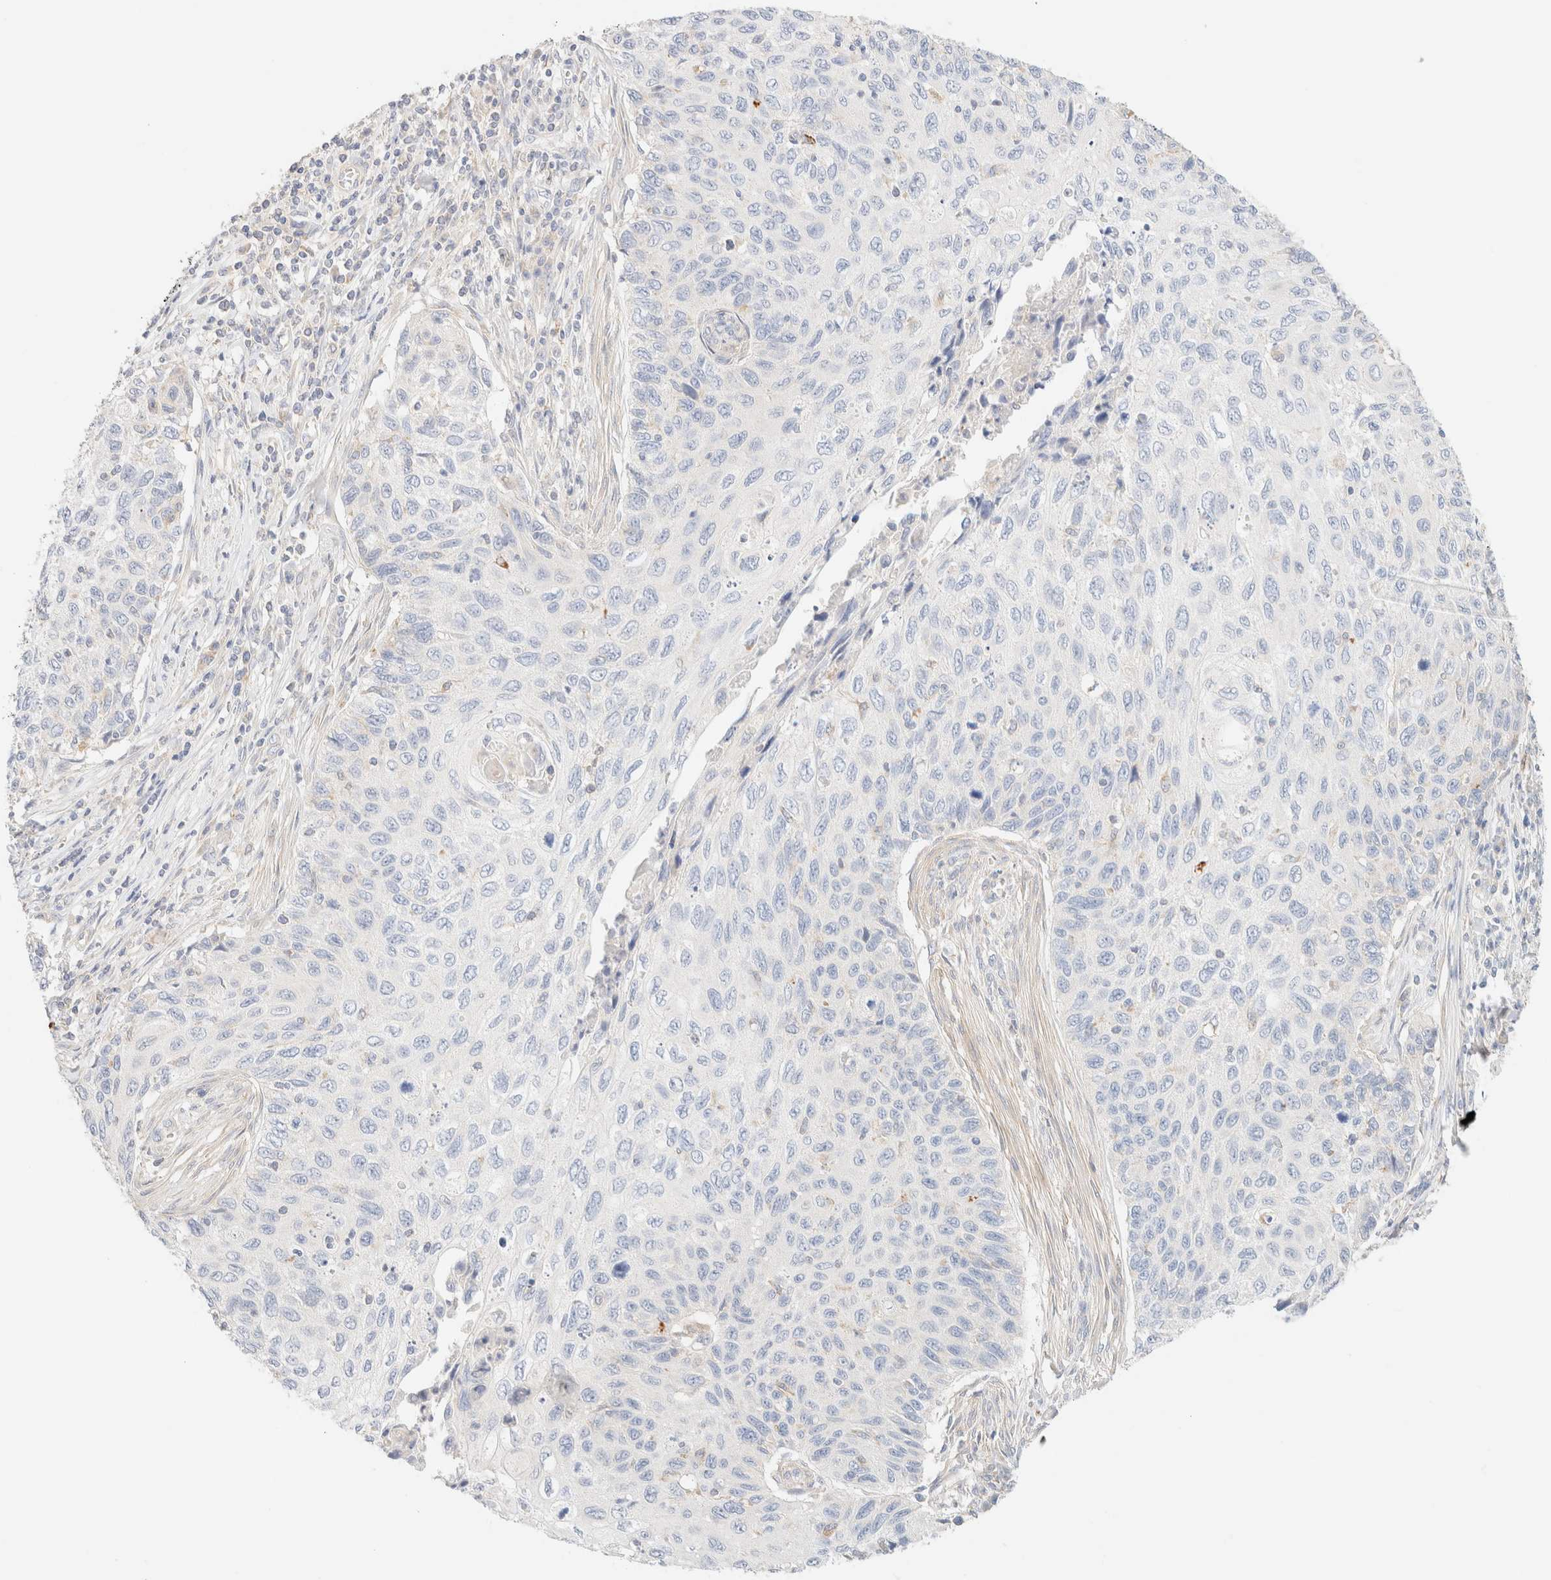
{"staining": {"intensity": "negative", "quantity": "none", "location": "none"}, "tissue": "cervical cancer", "cell_type": "Tumor cells", "image_type": "cancer", "snomed": [{"axis": "morphology", "description": "Squamous cell carcinoma, NOS"}, {"axis": "topography", "description": "Cervix"}], "caption": "Human cervical squamous cell carcinoma stained for a protein using IHC reveals no staining in tumor cells.", "gene": "SARM1", "patient": {"sex": "female", "age": 70}}